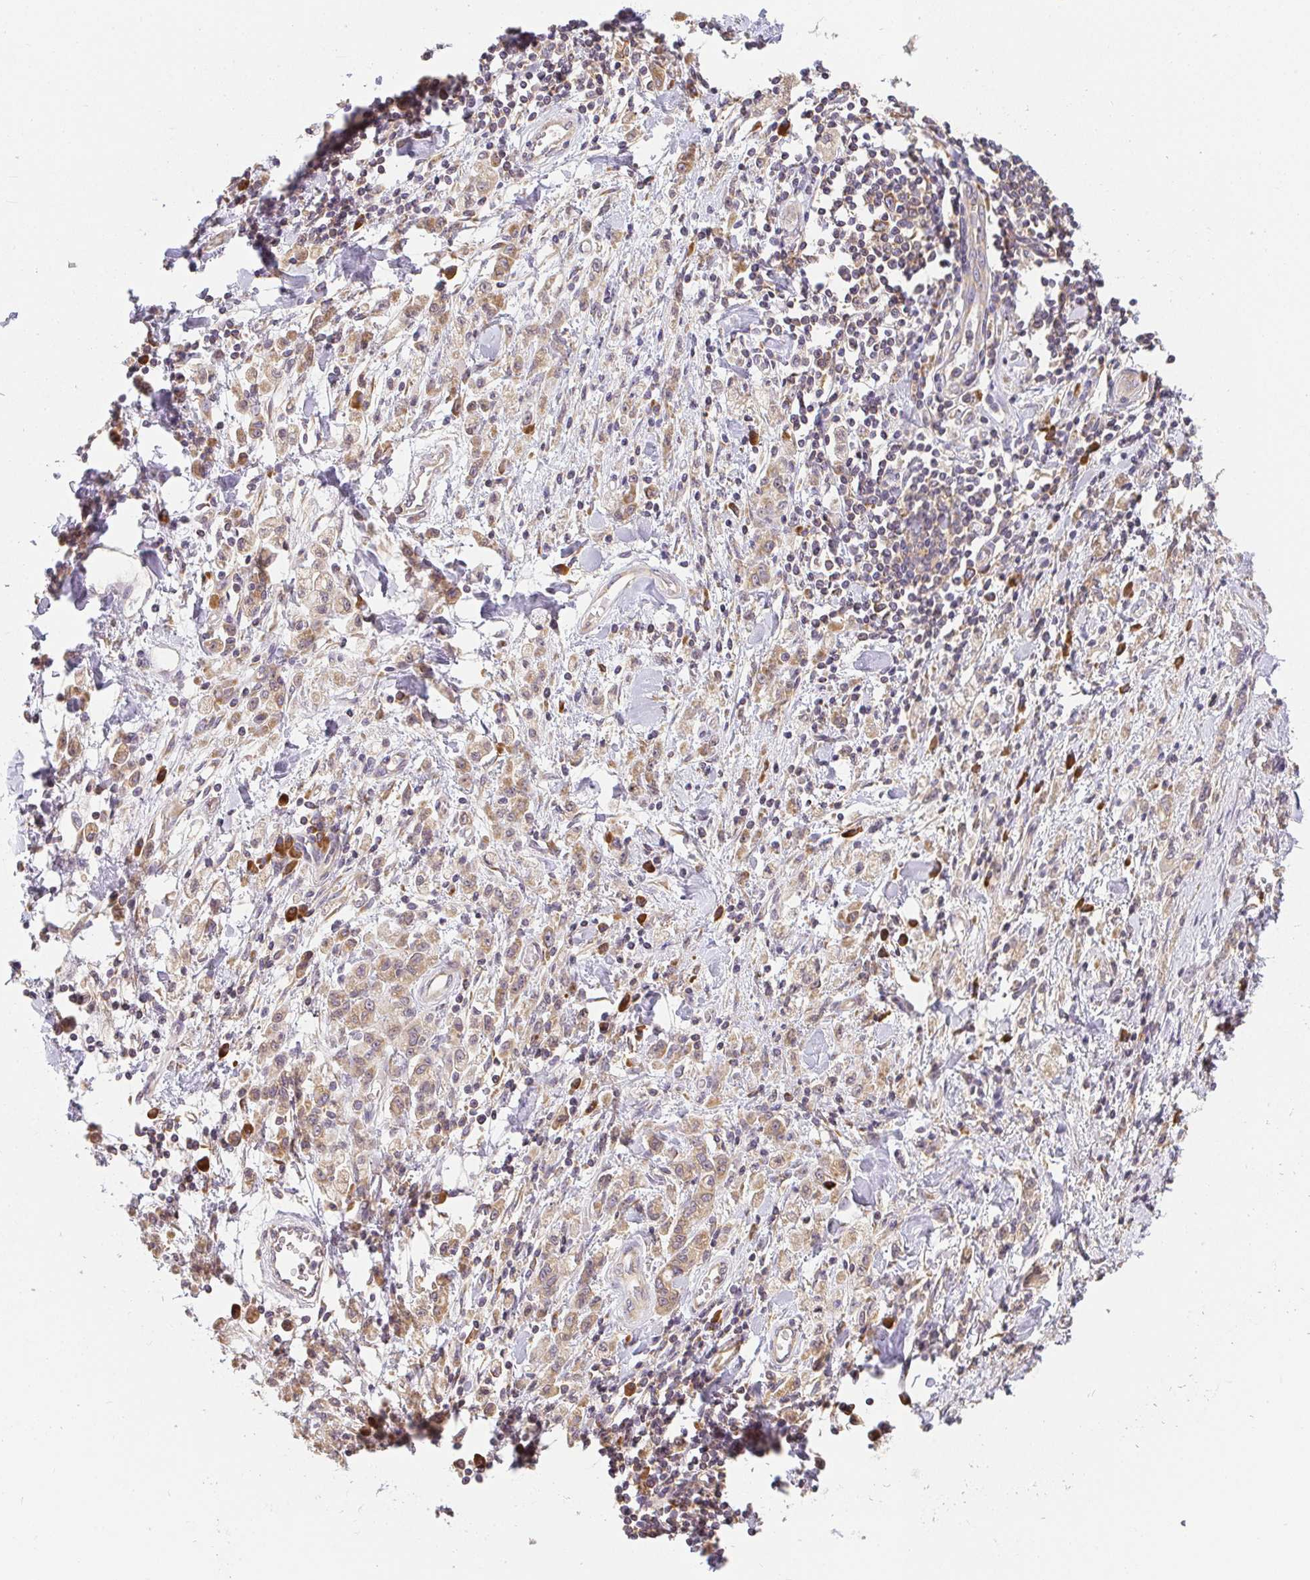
{"staining": {"intensity": "weak", "quantity": ">75%", "location": "cytoplasmic/membranous"}, "tissue": "stomach cancer", "cell_type": "Tumor cells", "image_type": "cancer", "snomed": [{"axis": "morphology", "description": "Adenocarcinoma, NOS"}, {"axis": "topography", "description": "Stomach"}], "caption": "Tumor cells display low levels of weak cytoplasmic/membranous positivity in approximately >75% of cells in human stomach cancer. The staining was performed using DAB (3,3'-diaminobenzidine), with brown indicating positive protein expression. Nuclei are stained blue with hematoxylin.", "gene": "SLC35B3", "patient": {"sex": "male", "age": 77}}